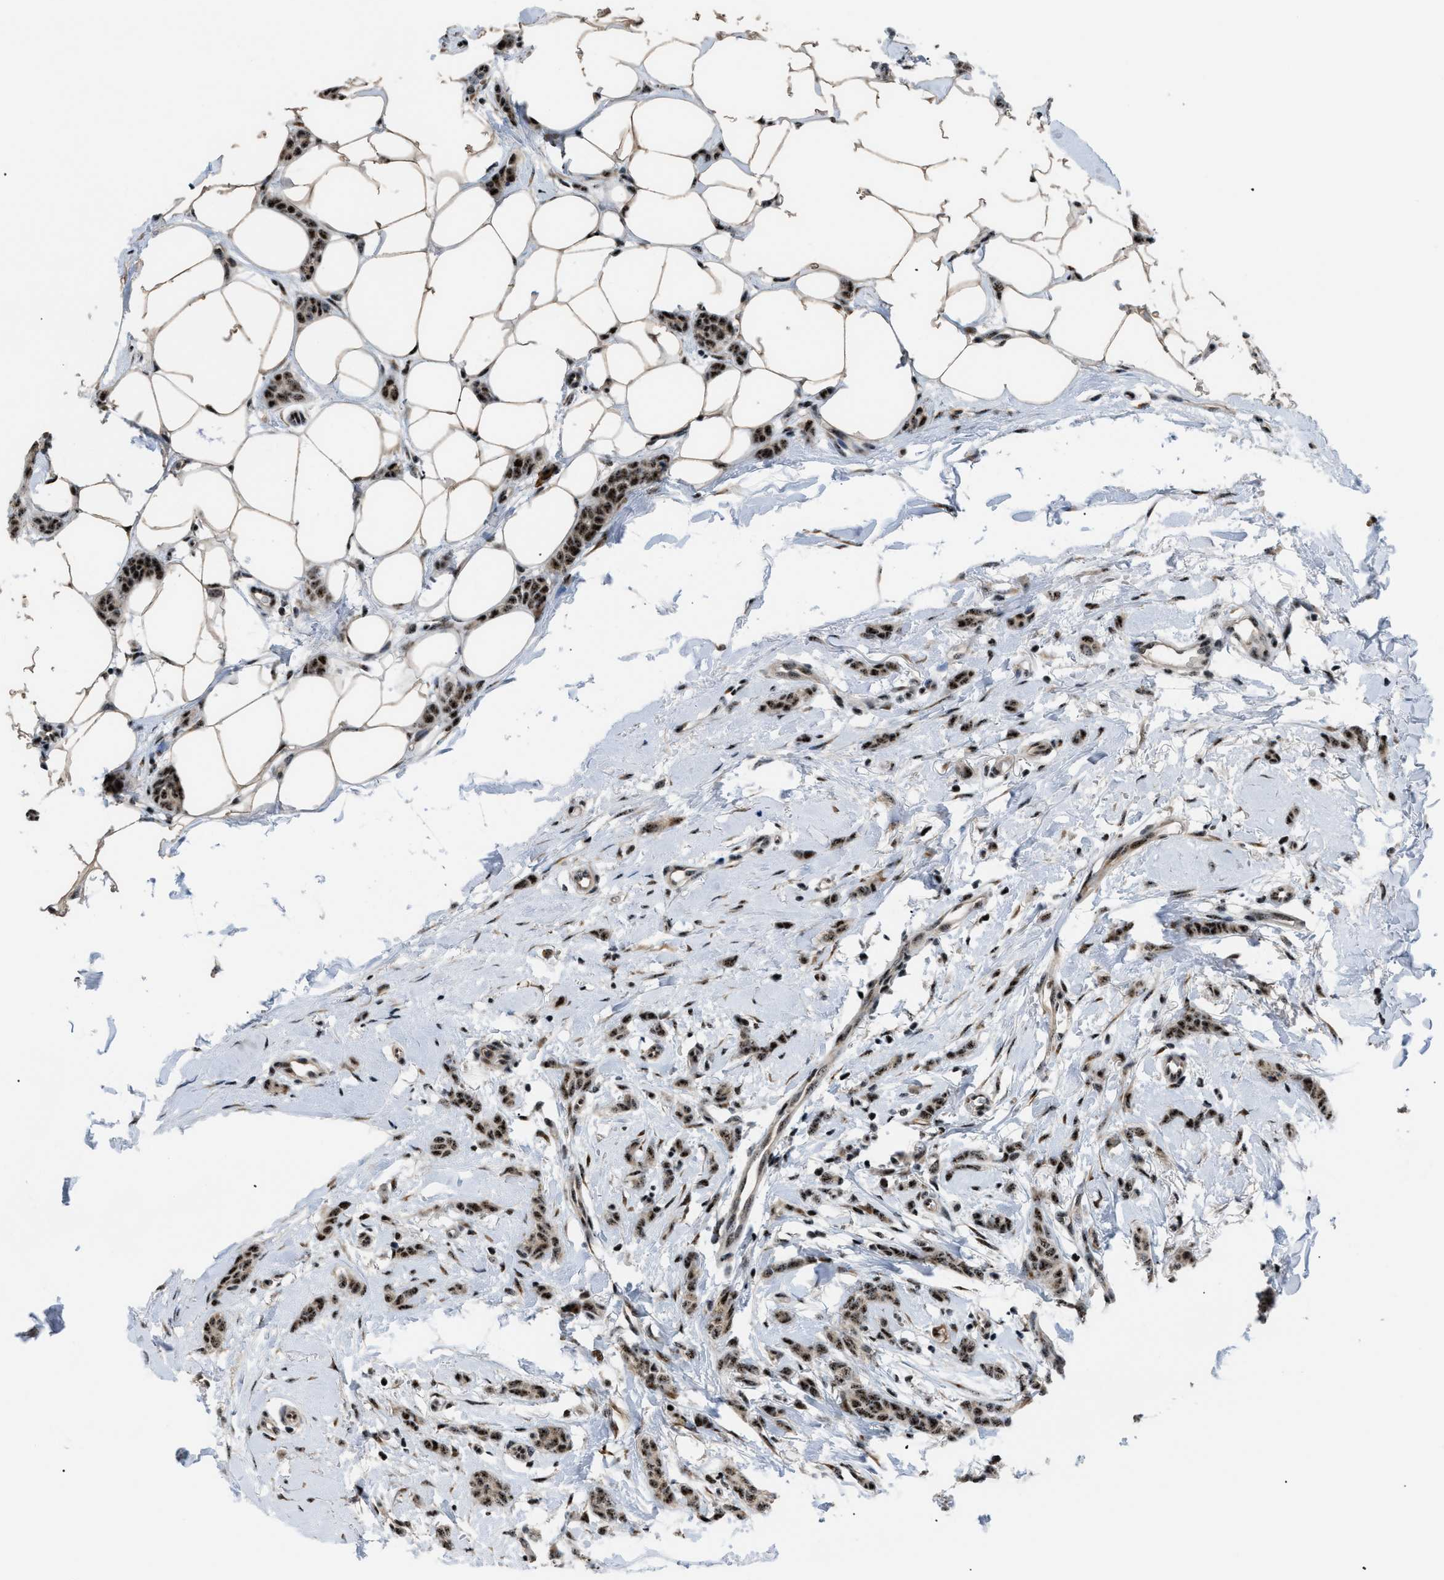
{"staining": {"intensity": "strong", "quantity": ">75%", "location": "nuclear"}, "tissue": "breast cancer", "cell_type": "Tumor cells", "image_type": "cancer", "snomed": [{"axis": "morphology", "description": "Lobular carcinoma"}, {"axis": "topography", "description": "Skin"}, {"axis": "topography", "description": "Breast"}], "caption": "IHC (DAB) staining of human breast cancer (lobular carcinoma) reveals strong nuclear protein expression in approximately >75% of tumor cells. The staining was performed using DAB (3,3'-diaminobenzidine), with brown indicating positive protein expression. Nuclei are stained blue with hematoxylin.", "gene": "CDR2", "patient": {"sex": "female", "age": 46}}